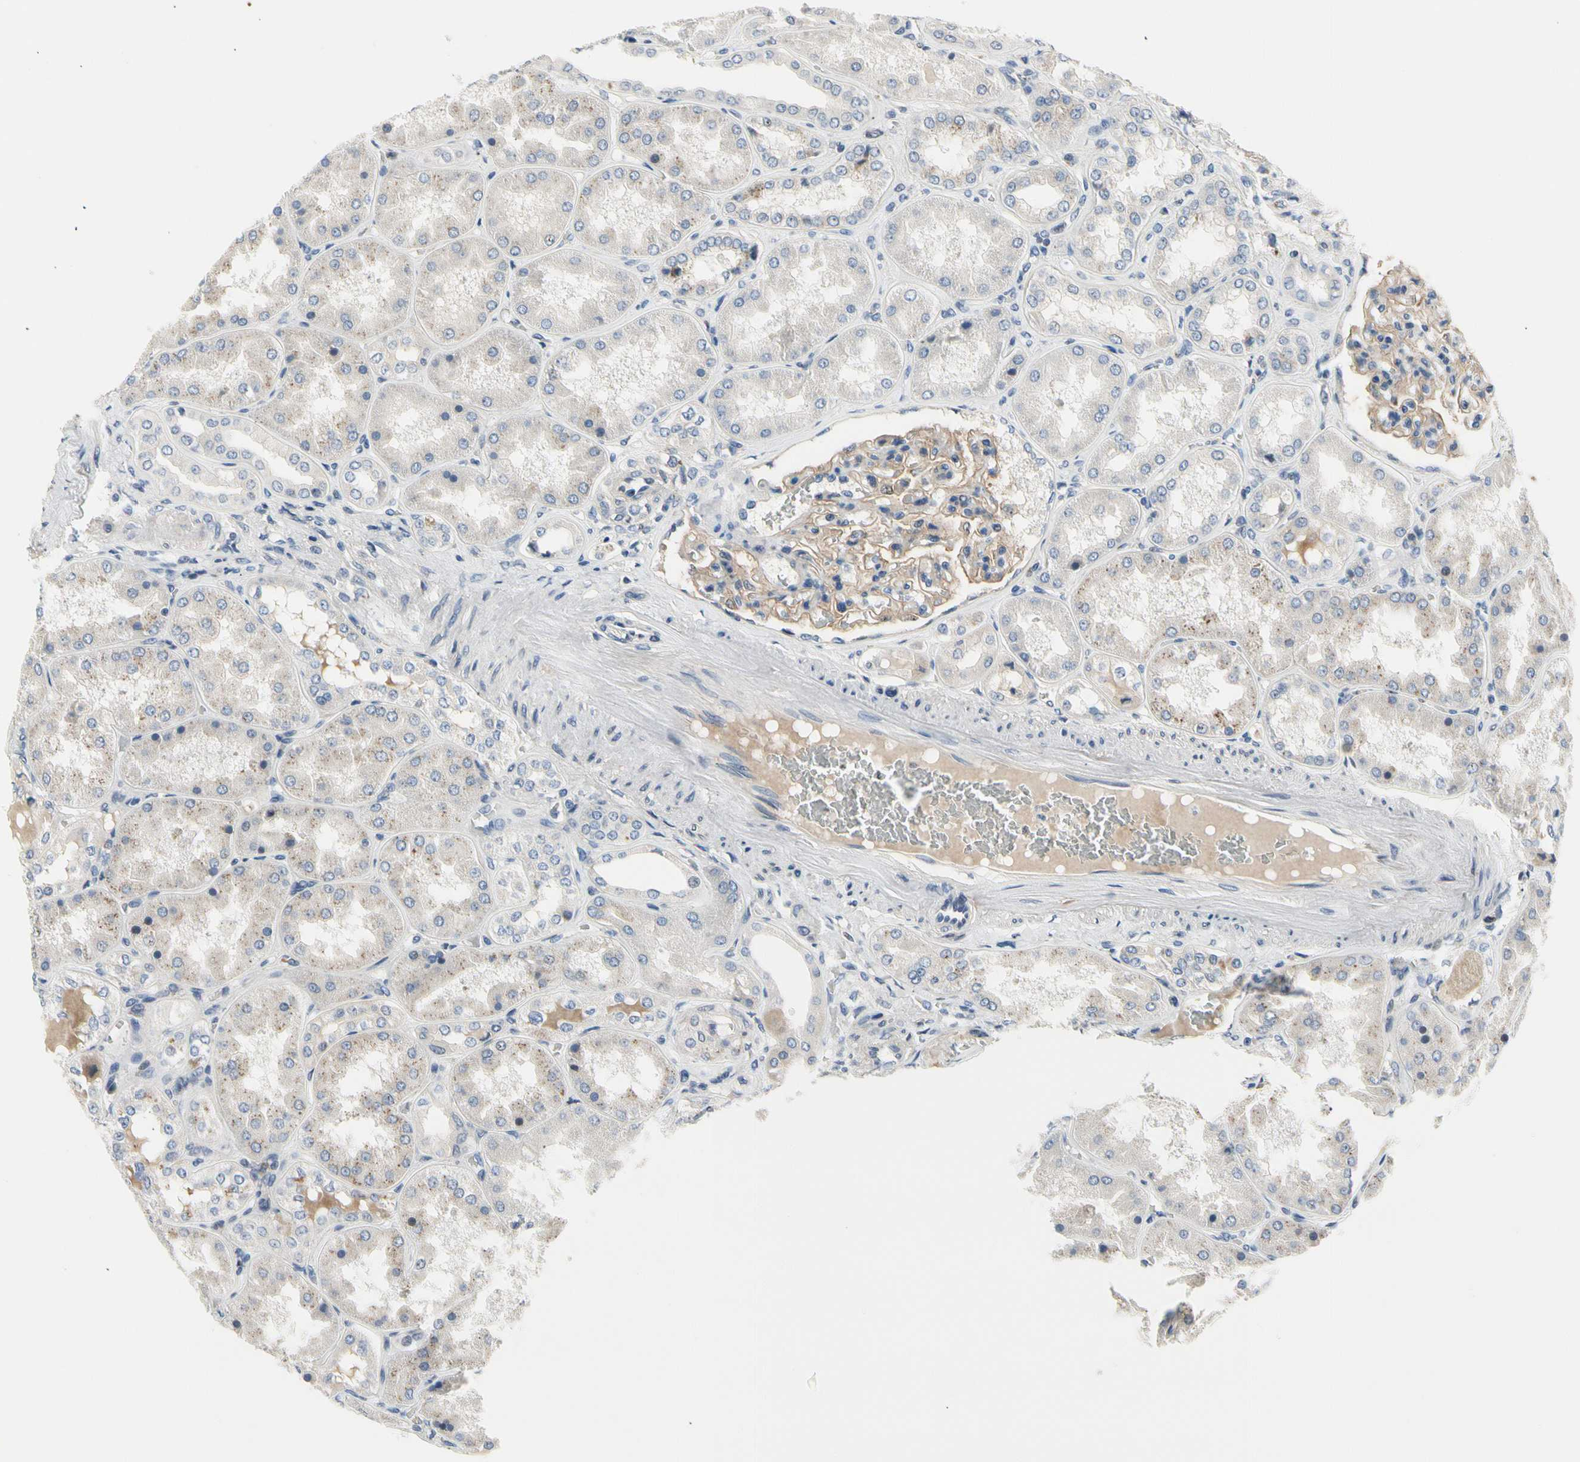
{"staining": {"intensity": "weak", "quantity": "<25%", "location": "cytoplasmic/membranous"}, "tissue": "kidney", "cell_type": "Cells in glomeruli", "image_type": "normal", "snomed": [{"axis": "morphology", "description": "Normal tissue, NOS"}, {"axis": "topography", "description": "Kidney"}], "caption": "Immunohistochemistry micrograph of normal kidney: human kidney stained with DAB exhibits no significant protein staining in cells in glomeruli. (DAB immunohistochemistry visualized using brightfield microscopy, high magnification).", "gene": "NFASC", "patient": {"sex": "female", "age": 56}}